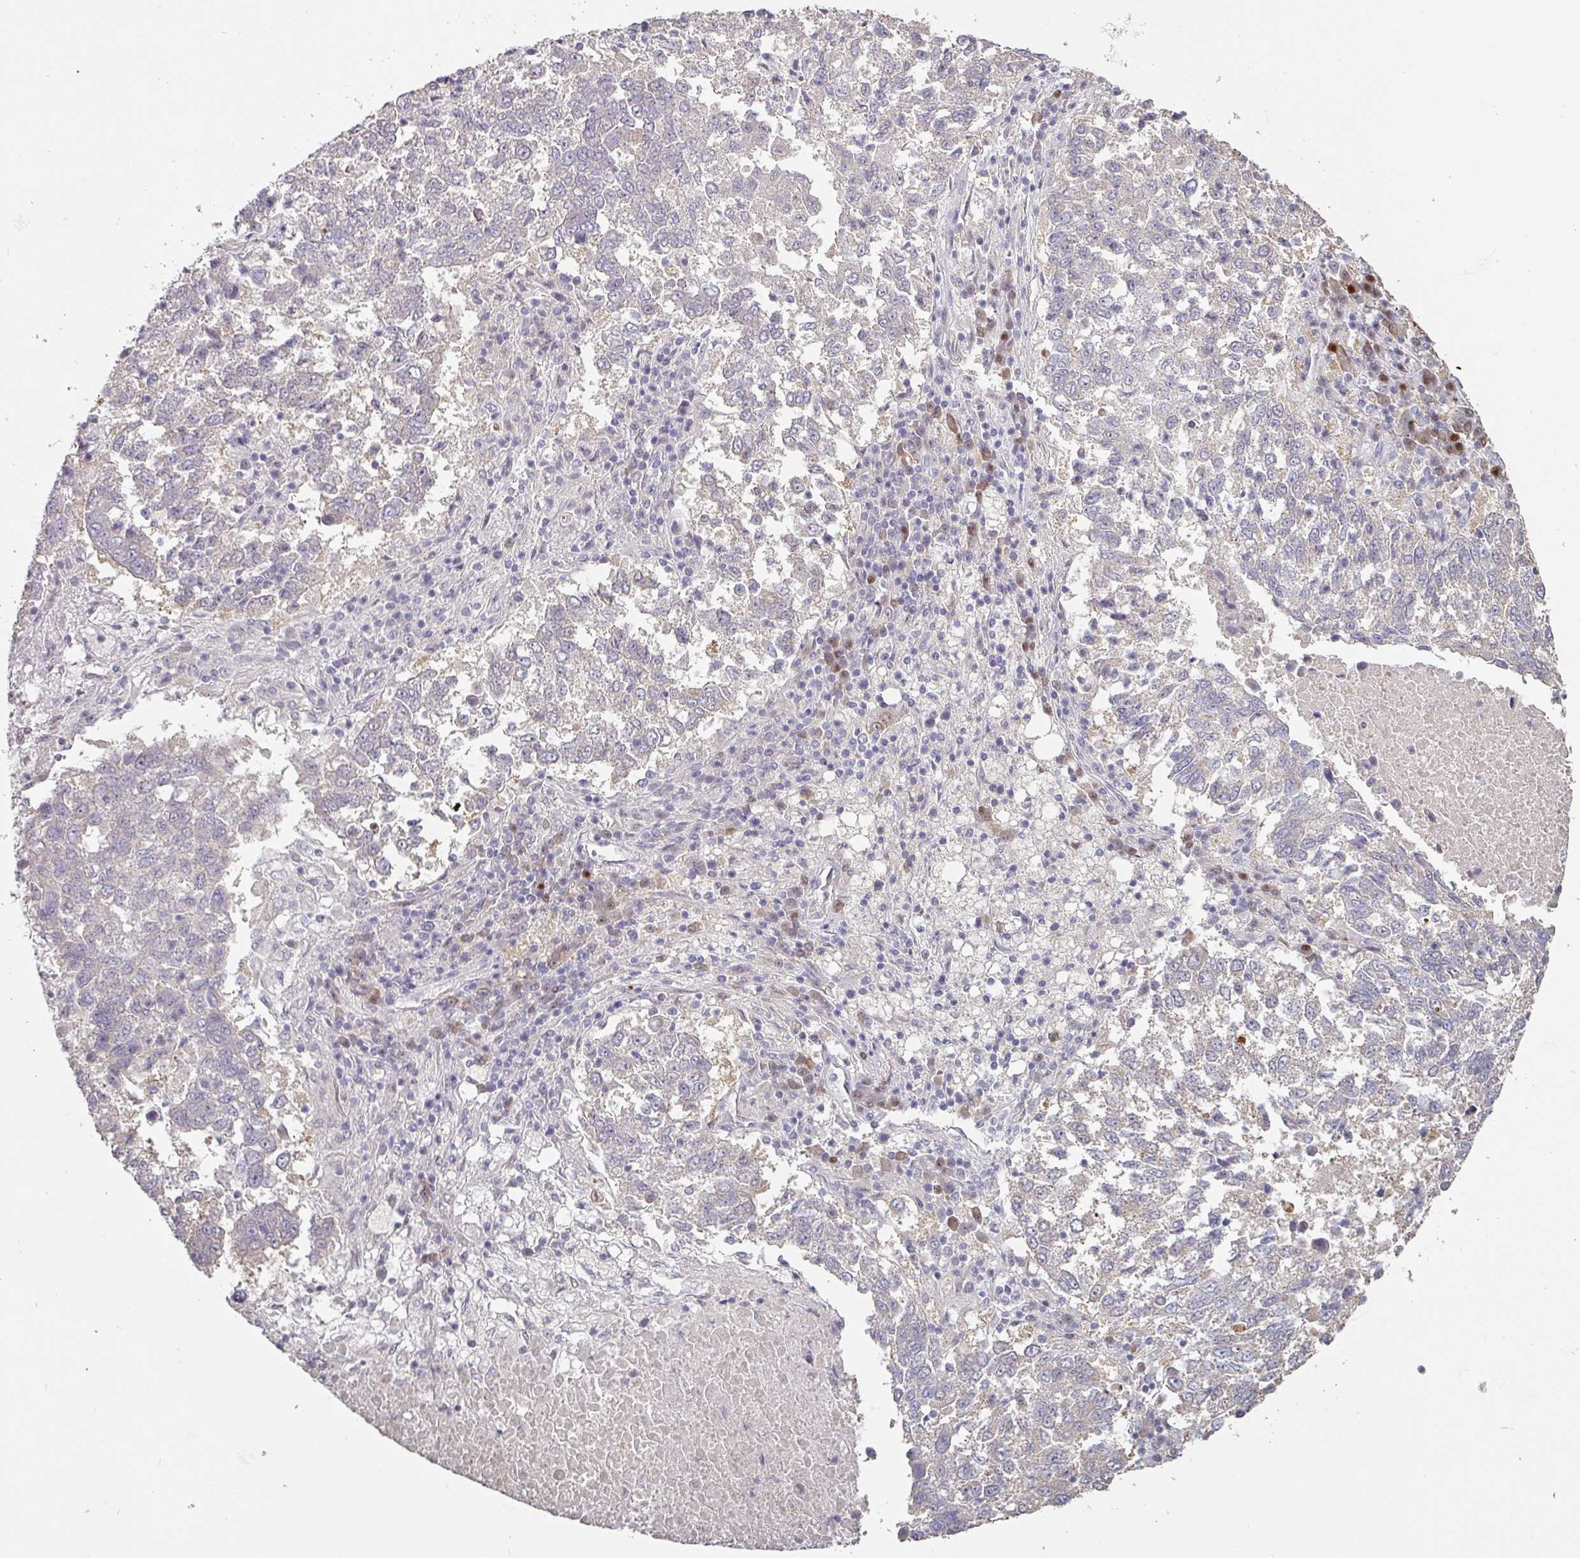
{"staining": {"intensity": "negative", "quantity": "none", "location": "none"}, "tissue": "lung cancer", "cell_type": "Tumor cells", "image_type": "cancer", "snomed": [{"axis": "morphology", "description": "Squamous cell carcinoma, NOS"}, {"axis": "topography", "description": "Lung"}], "caption": "A high-resolution micrograph shows immunohistochemistry (IHC) staining of squamous cell carcinoma (lung), which displays no significant positivity in tumor cells.", "gene": "ZBTB6", "patient": {"sex": "male", "age": 73}}